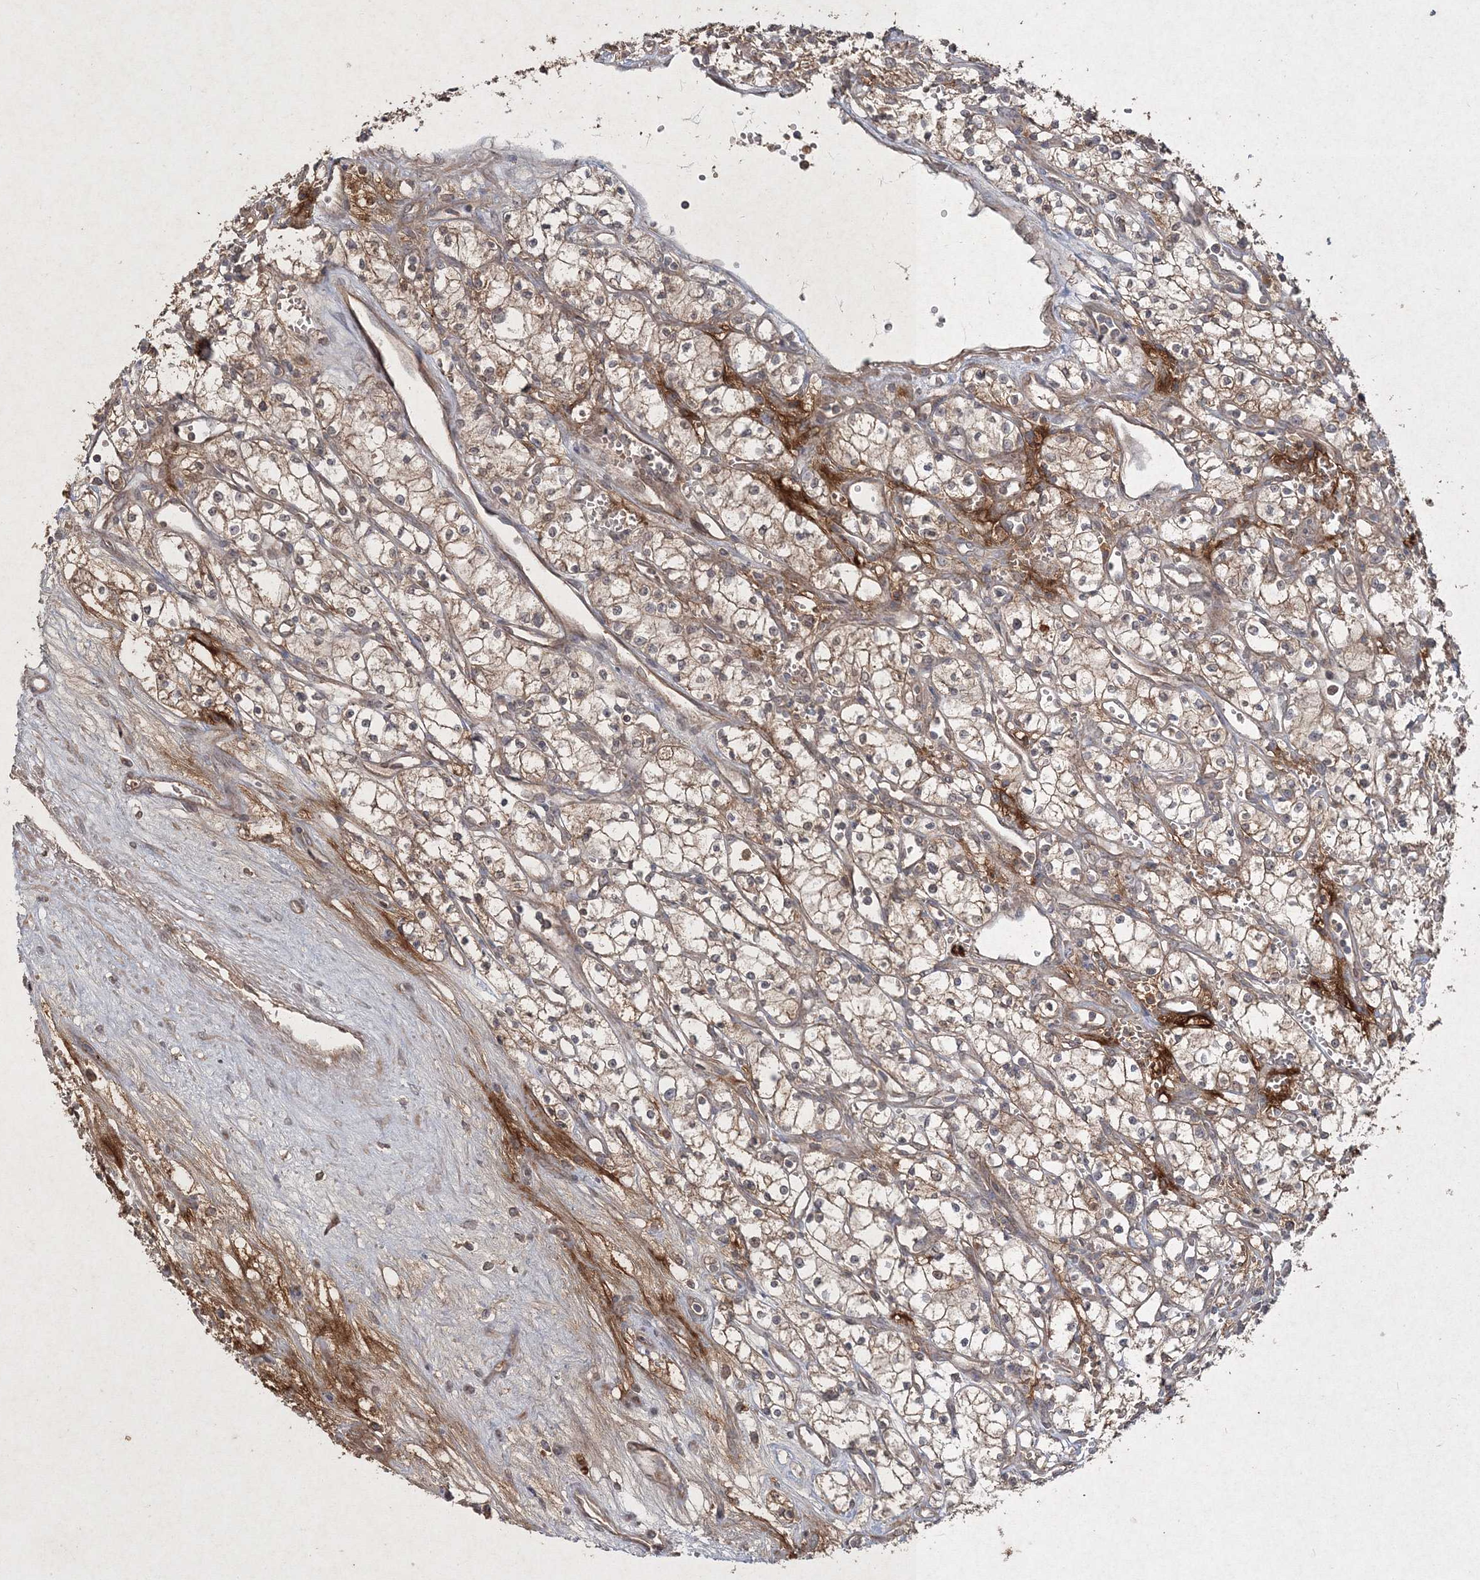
{"staining": {"intensity": "moderate", "quantity": ">75%", "location": "cytoplasmic/membranous"}, "tissue": "renal cancer", "cell_type": "Tumor cells", "image_type": "cancer", "snomed": [{"axis": "morphology", "description": "Adenocarcinoma, NOS"}, {"axis": "topography", "description": "Kidney"}], "caption": "The histopathology image exhibits a brown stain indicating the presence of a protein in the cytoplasmic/membranous of tumor cells in adenocarcinoma (renal).", "gene": "SPRY1", "patient": {"sex": "male", "age": 59}}